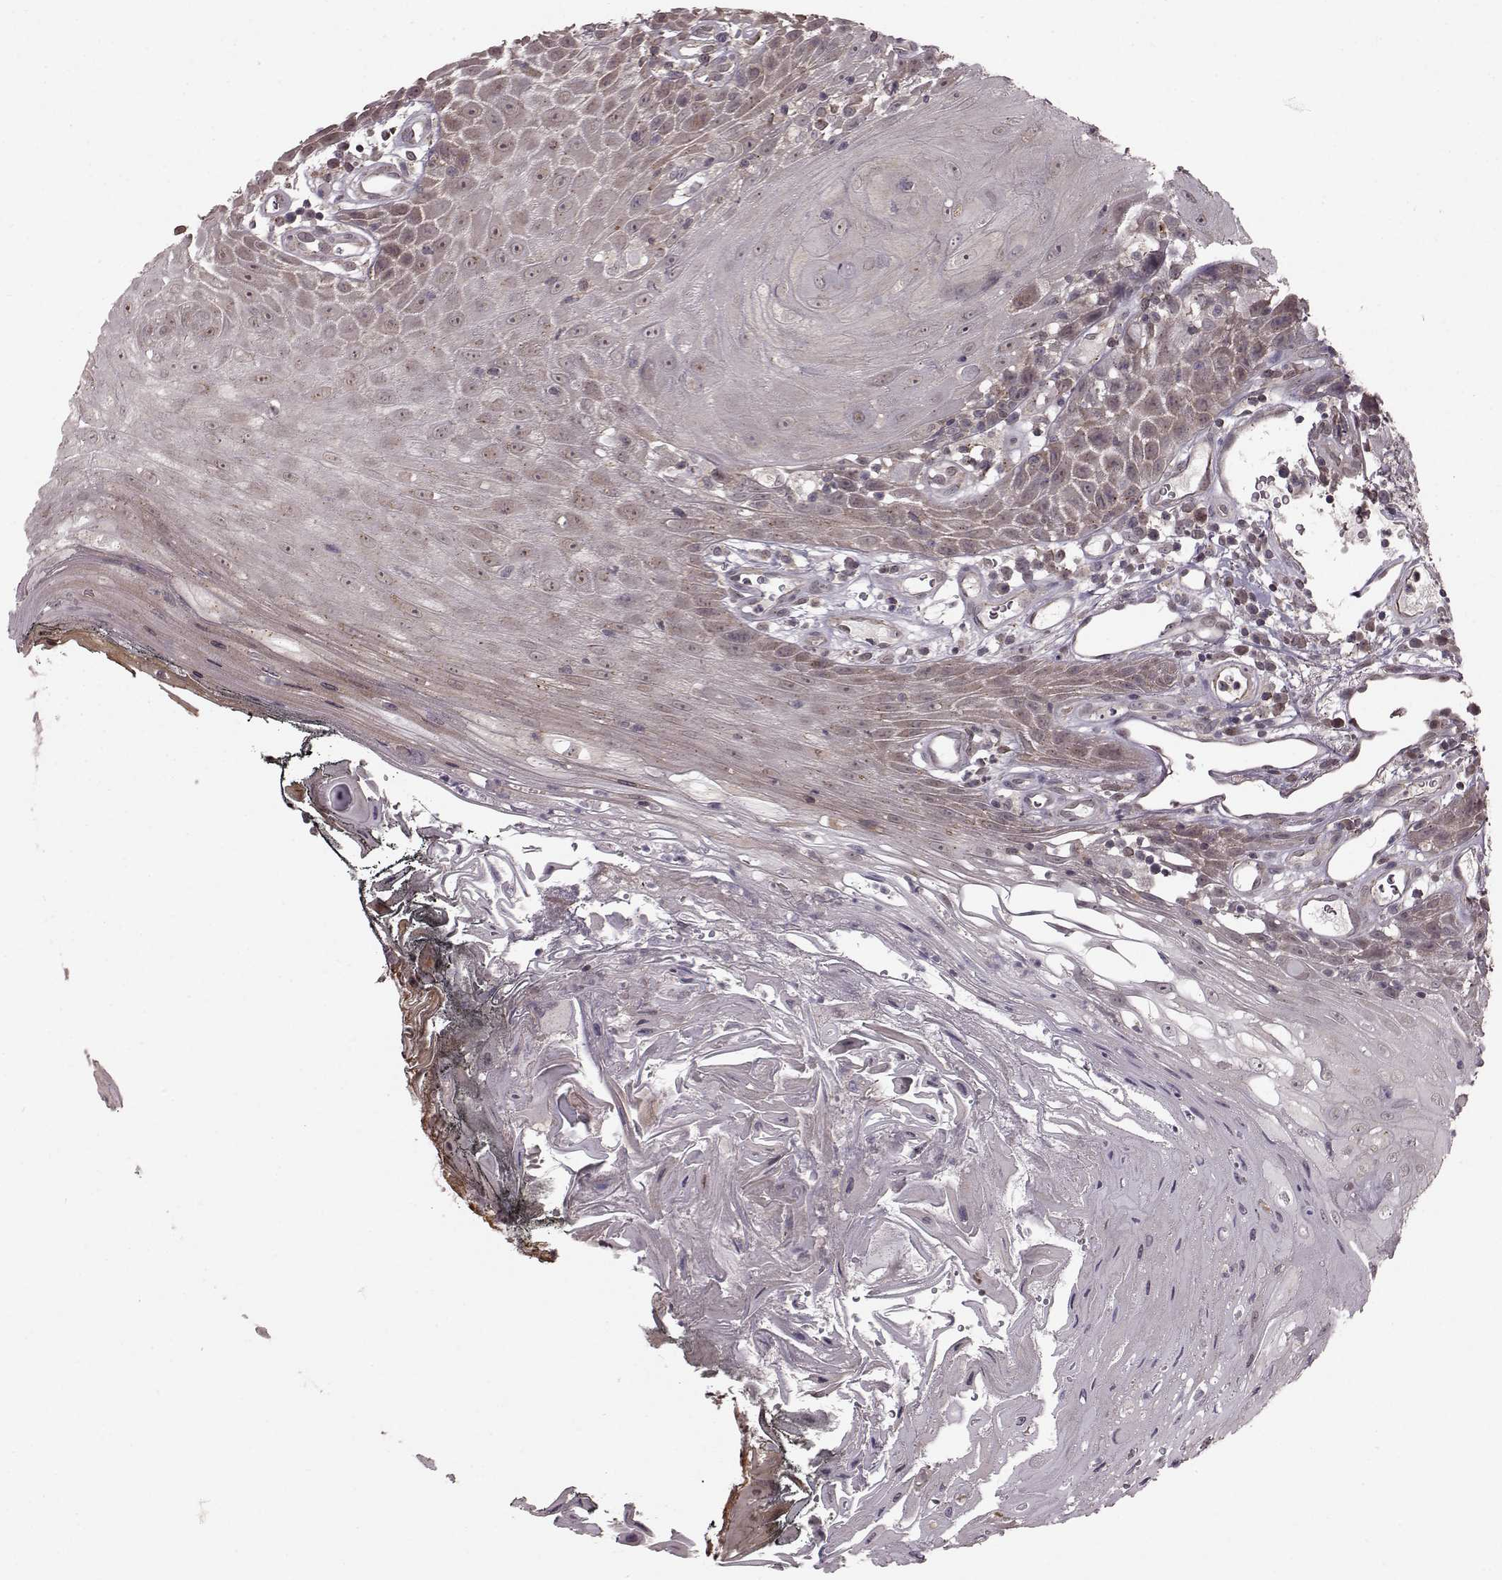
{"staining": {"intensity": "weak", "quantity": "<25%", "location": "cytoplasmic/membranous"}, "tissue": "head and neck cancer", "cell_type": "Tumor cells", "image_type": "cancer", "snomed": [{"axis": "morphology", "description": "Squamous cell carcinoma, NOS"}, {"axis": "topography", "description": "Head-Neck"}], "caption": "Immunohistochemistry (IHC) photomicrograph of neoplastic tissue: head and neck cancer stained with DAB (3,3'-diaminobenzidine) shows no significant protein positivity in tumor cells.", "gene": "GSS", "patient": {"sex": "male", "age": 52}}